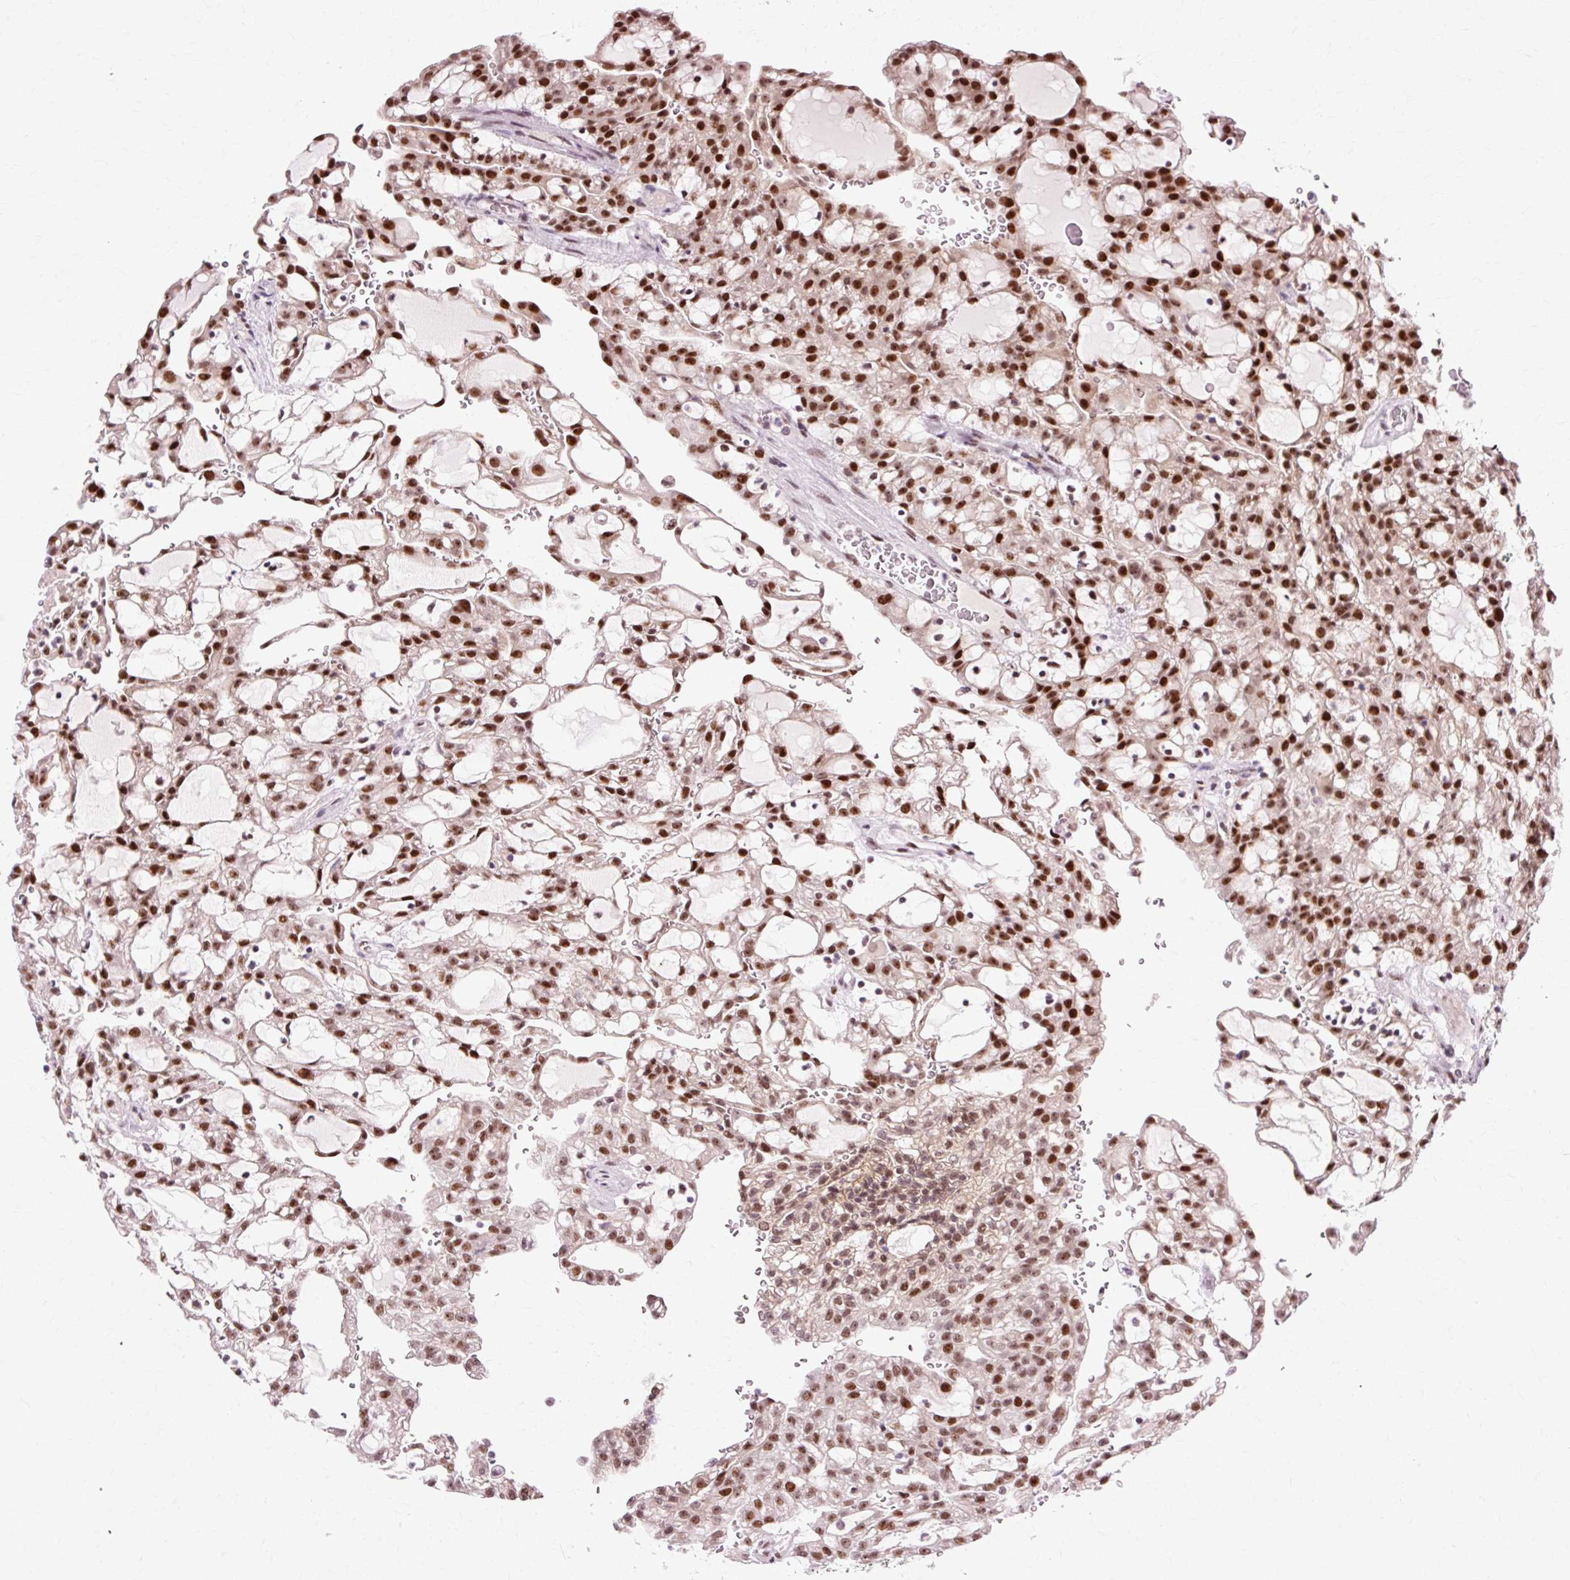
{"staining": {"intensity": "strong", "quantity": ">75%", "location": "nuclear"}, "tissue": "renal cancer", "cell_type": "Tumor cells", "image_type": "cancer", "snomed": [{"axis": "morphology", "description": "Adenocarcinoma, NOS"}, {"axis": "topography", "description": "Kidney"}], "caption": "This is an image of immunohistochemistry staining of renal adenocarcinoma, which shows strong staining in the nuclear of tumor cells.", "gene": "MACROD2", "patient": {"sex": "male", "age": 63}}